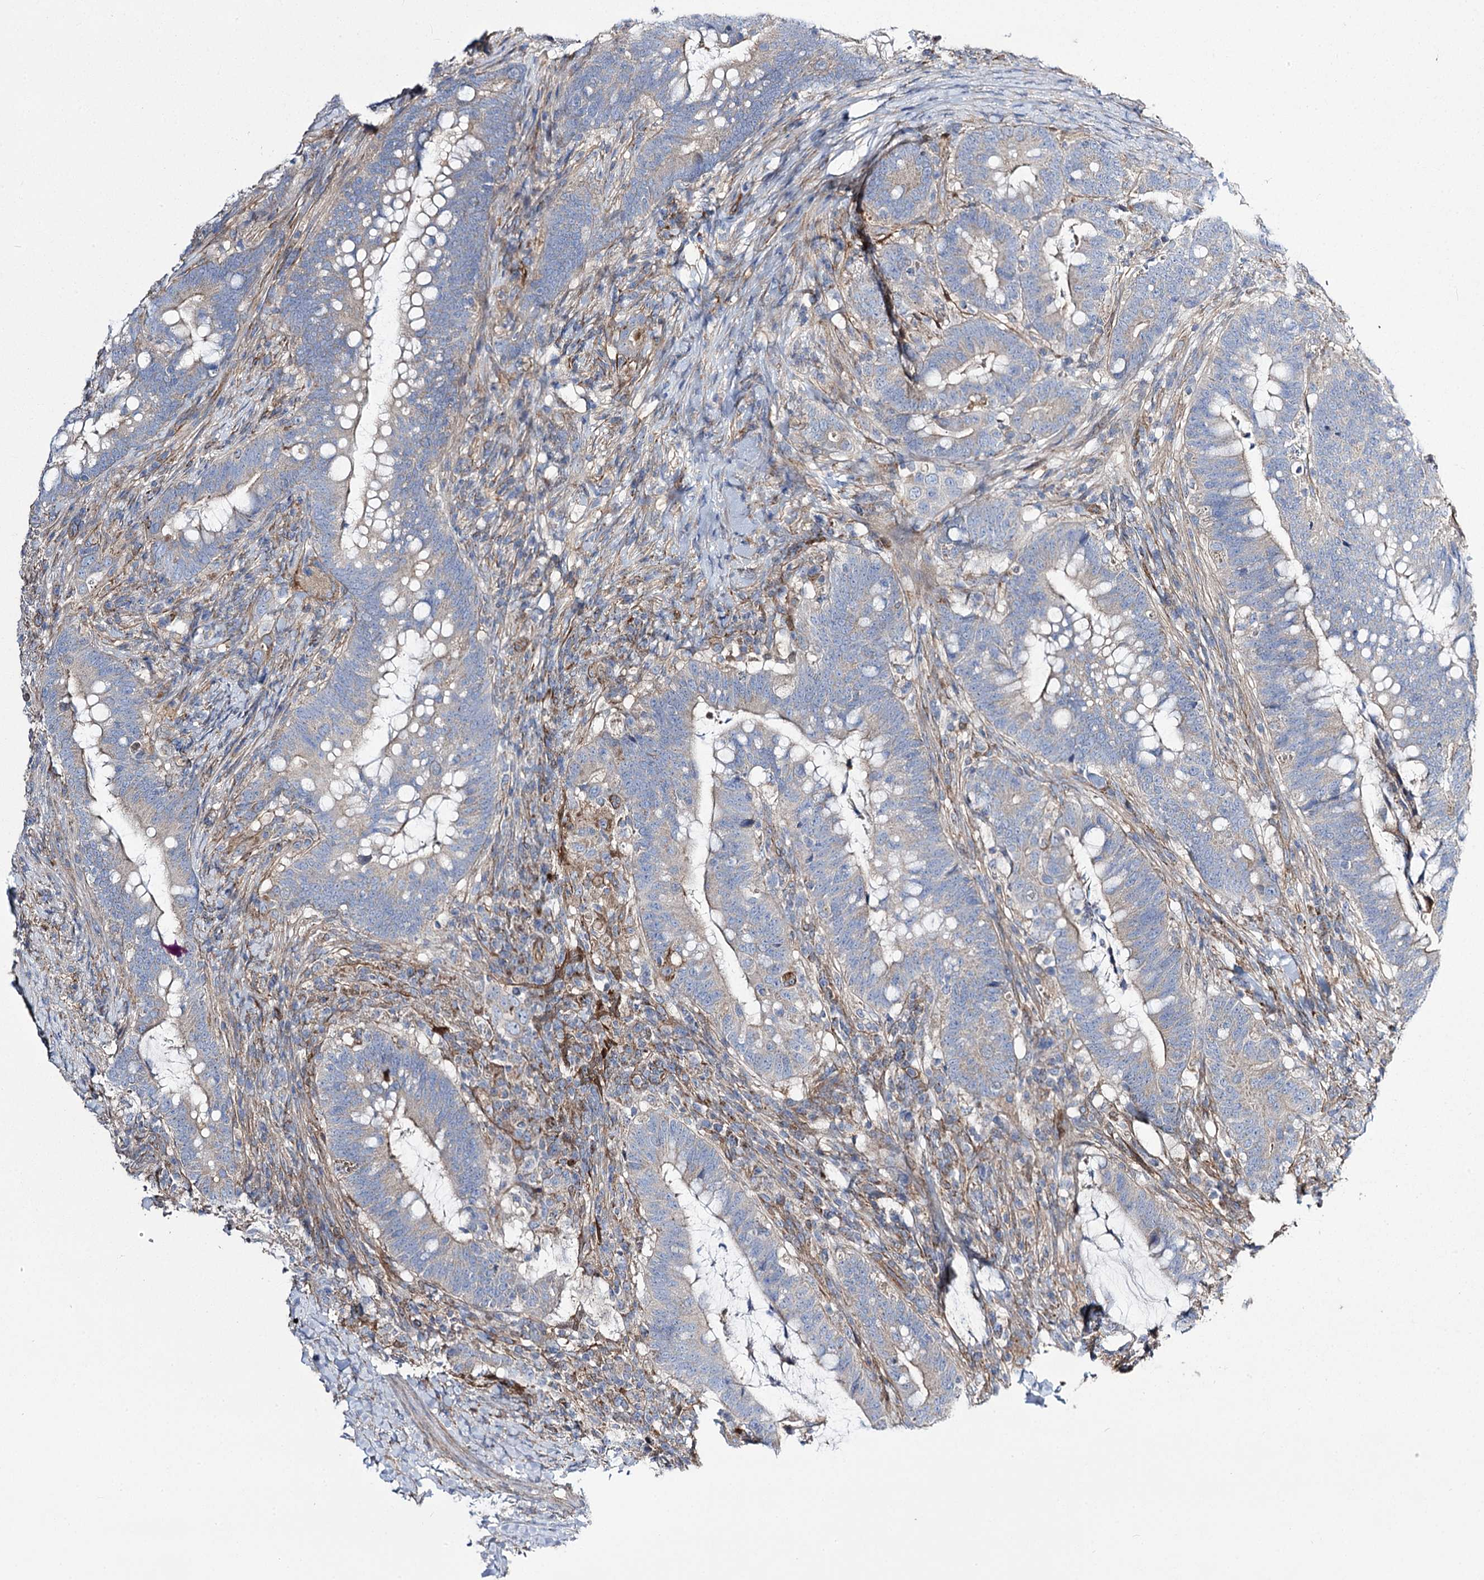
{"staining": {"intensity": "negative", "quantity": "none", "location": "none"}, "tissue": "colorectal cancer", "cell_type": "Tumor cells", "image_type": "cancer", "snomed": [{"axis": "morphology", "description": "Adenocarcinoma, NOS"}, {"axis": "topography", "description": "Colon"}], "caption": "A histopathology image of colorectal cancer (adenocarcinoma) stained for a protein shows no brown staining in tumor cells. Nuclei are stained in blue.", "gene": "RMDN2", "patient": {"sex": "female", "age": 66}}